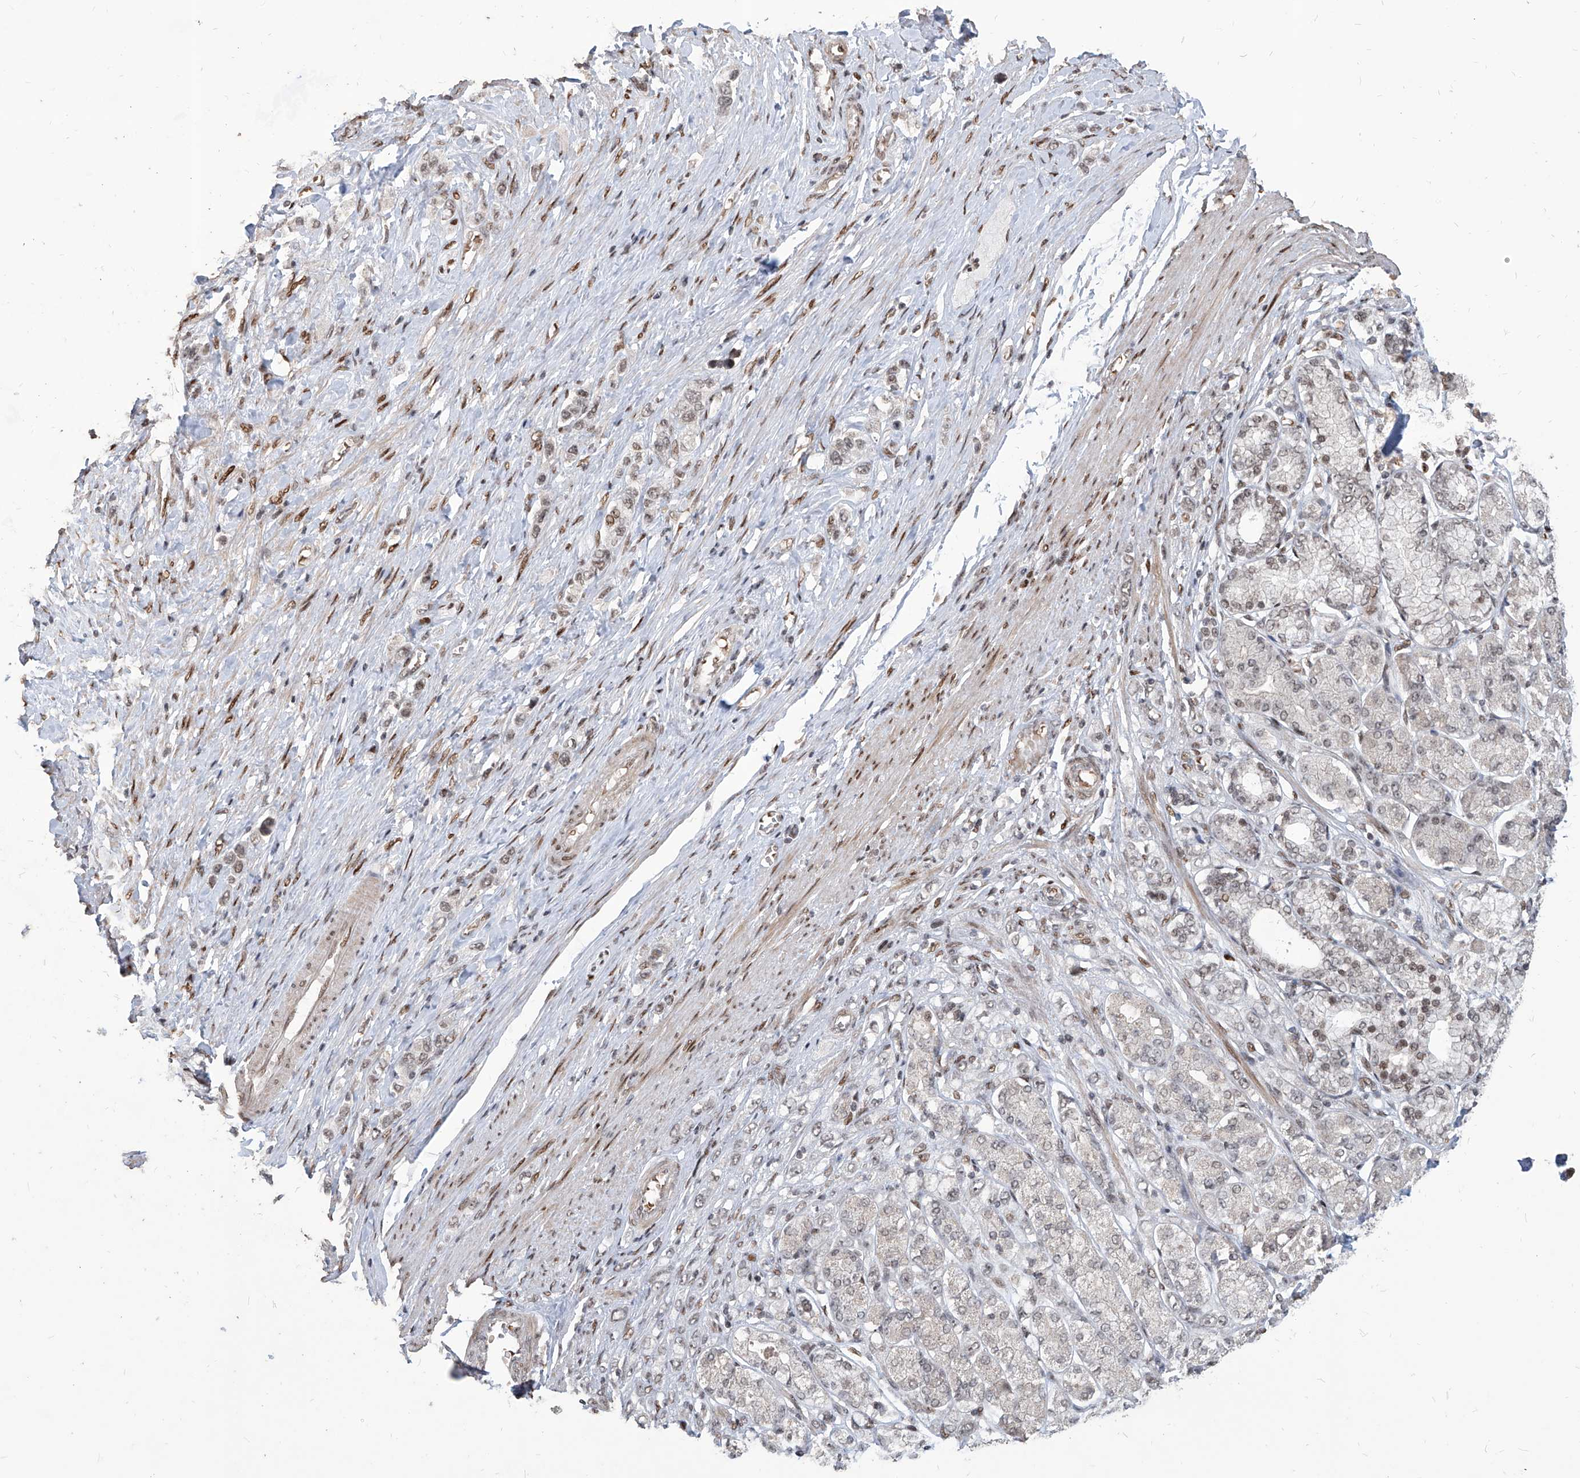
{"staining": {"intensity": "weak", "quantity": ">75%", "location": "nuclear"}, "tissue": "stomach cancer", "cell_type": "Tumor cells", "image_type": "cancer", "snomed": [{"axis": "morphology", "description": "Adenocarcinoma, NOS"}, {"axis": "topography", "description": "Stomach"}], "caption": "A brown stain labels weak nuclear expression of a protein in human stomach cancer tumor cells. Nuclei are stained in blue.", "gene": "IRF2", "patient": {"sex": "female", "age": 65}}